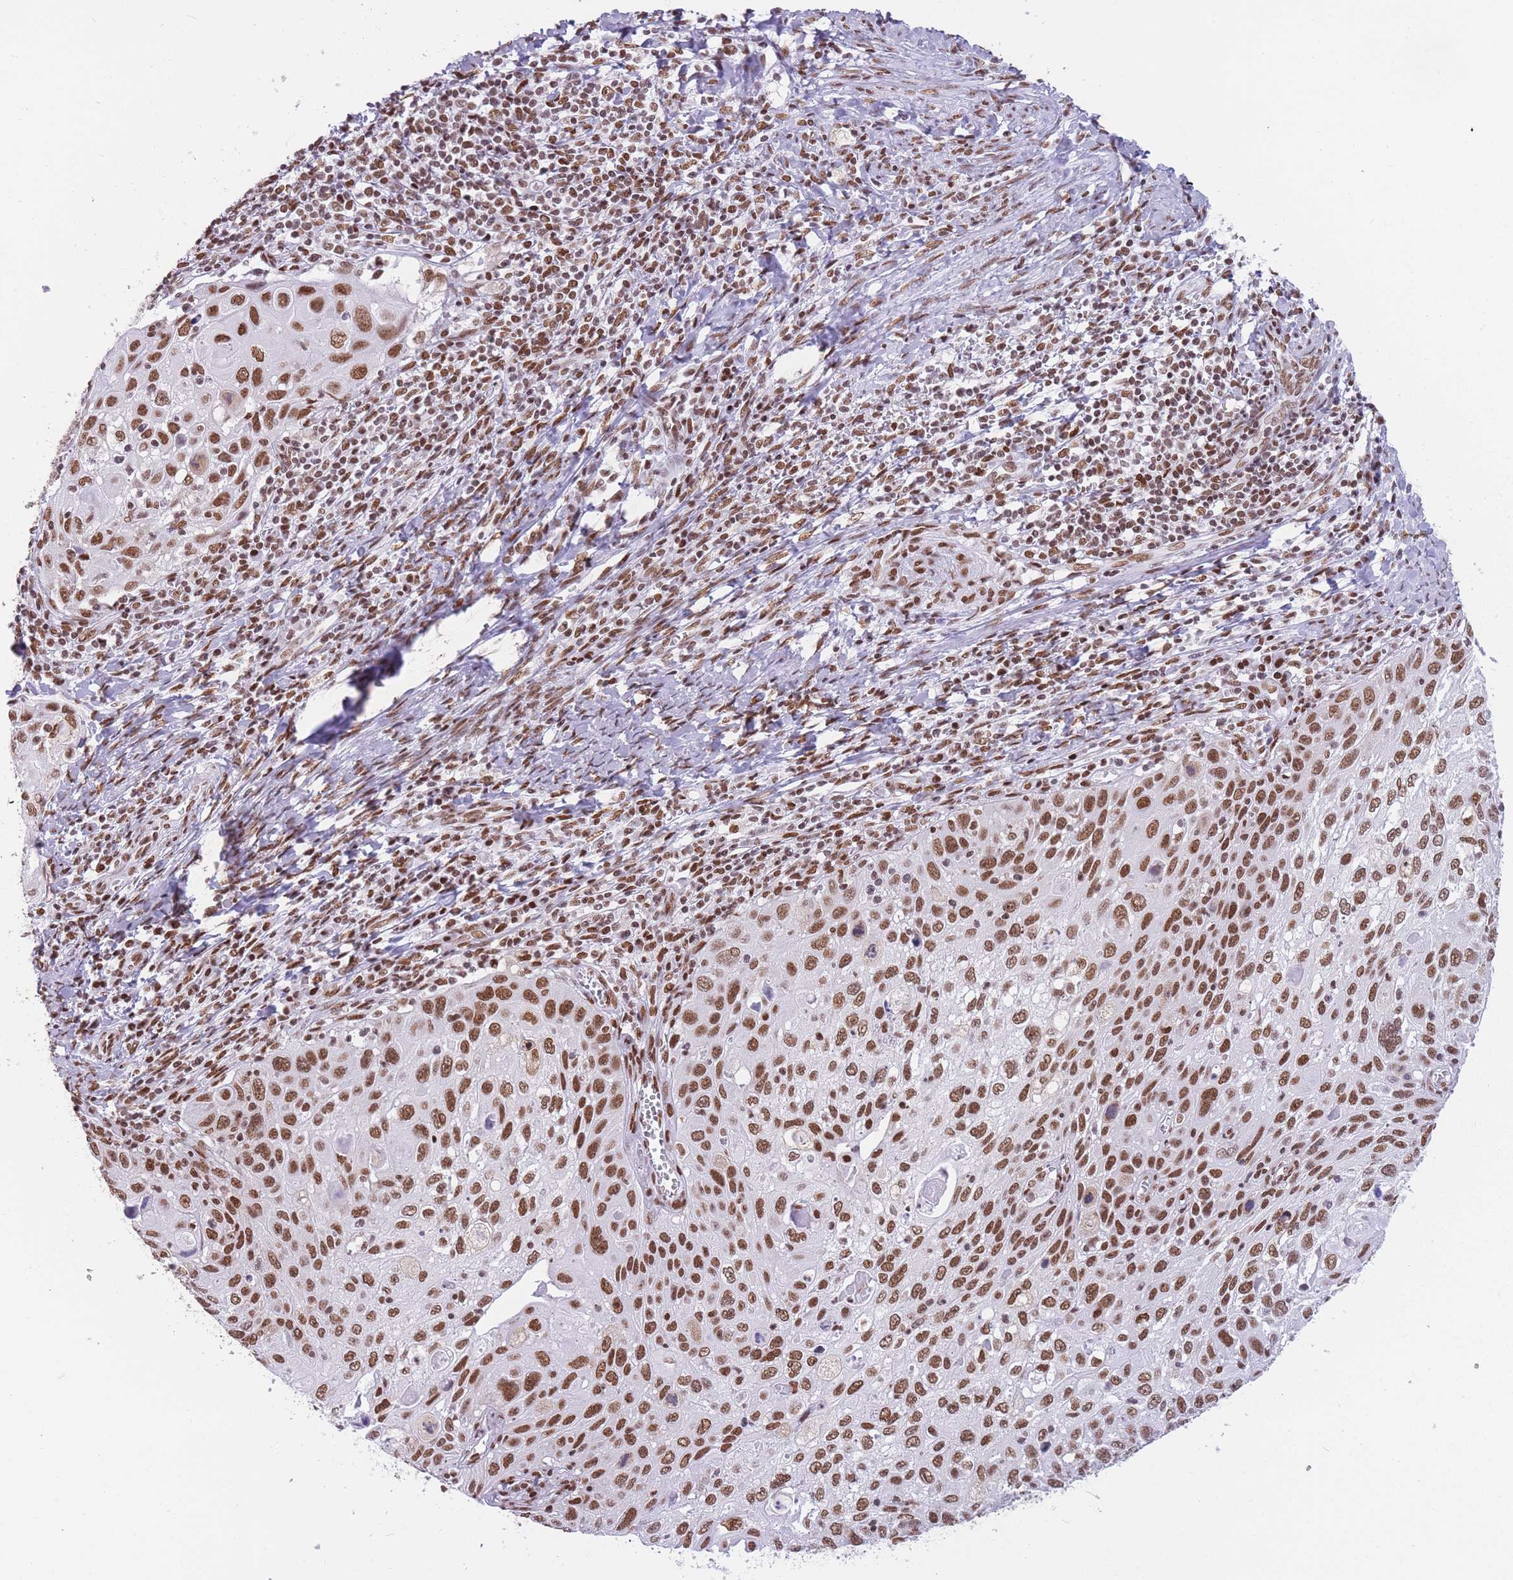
{"staining": {"intensity": "moderate", "quantity": ">75%", "location": "nuclear"}, "tissue": "cervical cancer", "cell_type": "Tumor cells", "image_type": "cancer", "snomed": [{"axis": "morphology", "description": "Squamous cell carcinoma, NOS"}, {"axis": "topography", "description": "Cervix"}], "caption": "A brown stain shows moderate nuclear positivity of a protein in cervical cancer (squamous cell carcinoma) tumor cells.", "gene": "HNRNPUL1", "patient": {"sex": "female", "age": 70}}